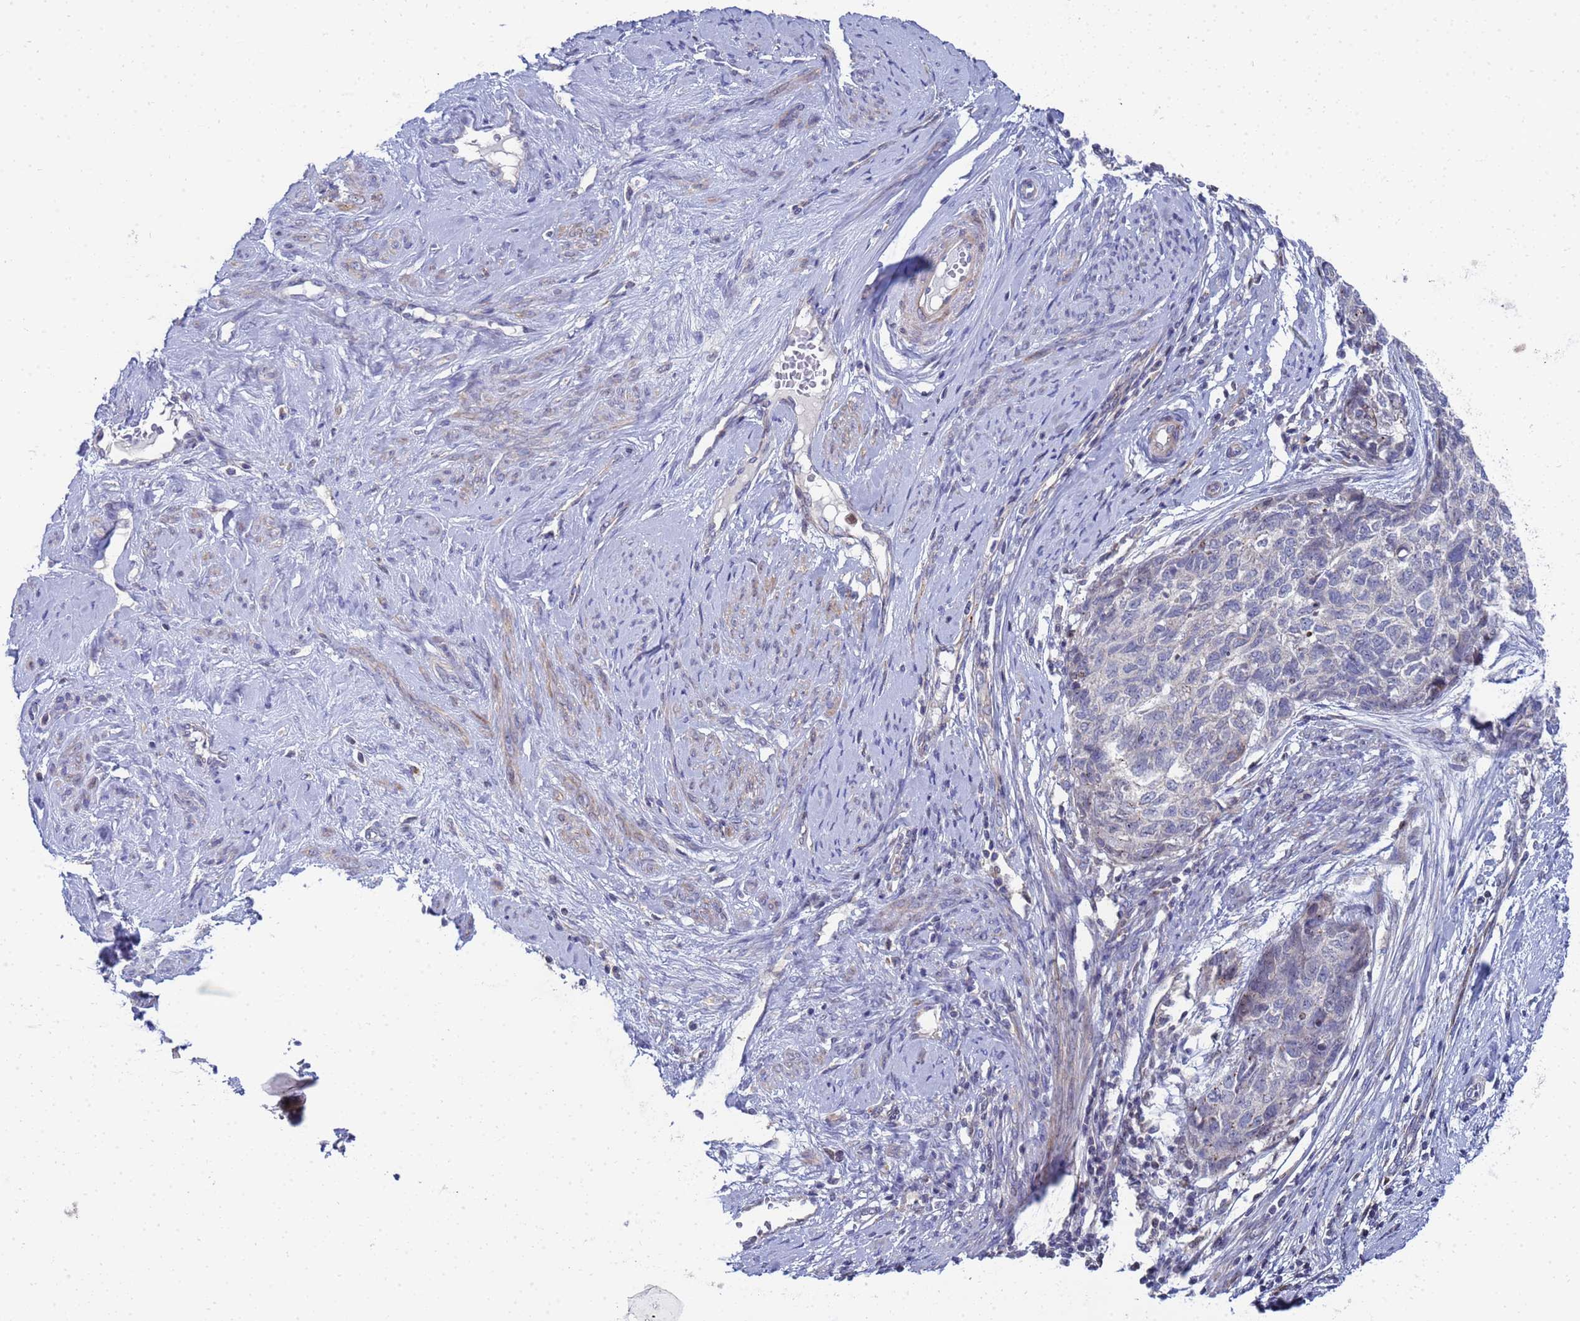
{"staining": {"intensity": "negative", "quantity": "none", "location": "none"}, "tissue": "cervical cancer", "cell_type": "Tumor cells", "image_type": "cancer", "snomed": [{"axis": "morphology", "description": "Squamous cell carcinoma, NOS"}, {"axis": "topography", "description": "Cervix"}], "caption": "Squamous cell carcinoma (cervical) was stained to show a protein in brown. There is no significant positivity in tumor cells.", "gene": "ENOSF1", "patient": {"sex": "female", "age": 63}}